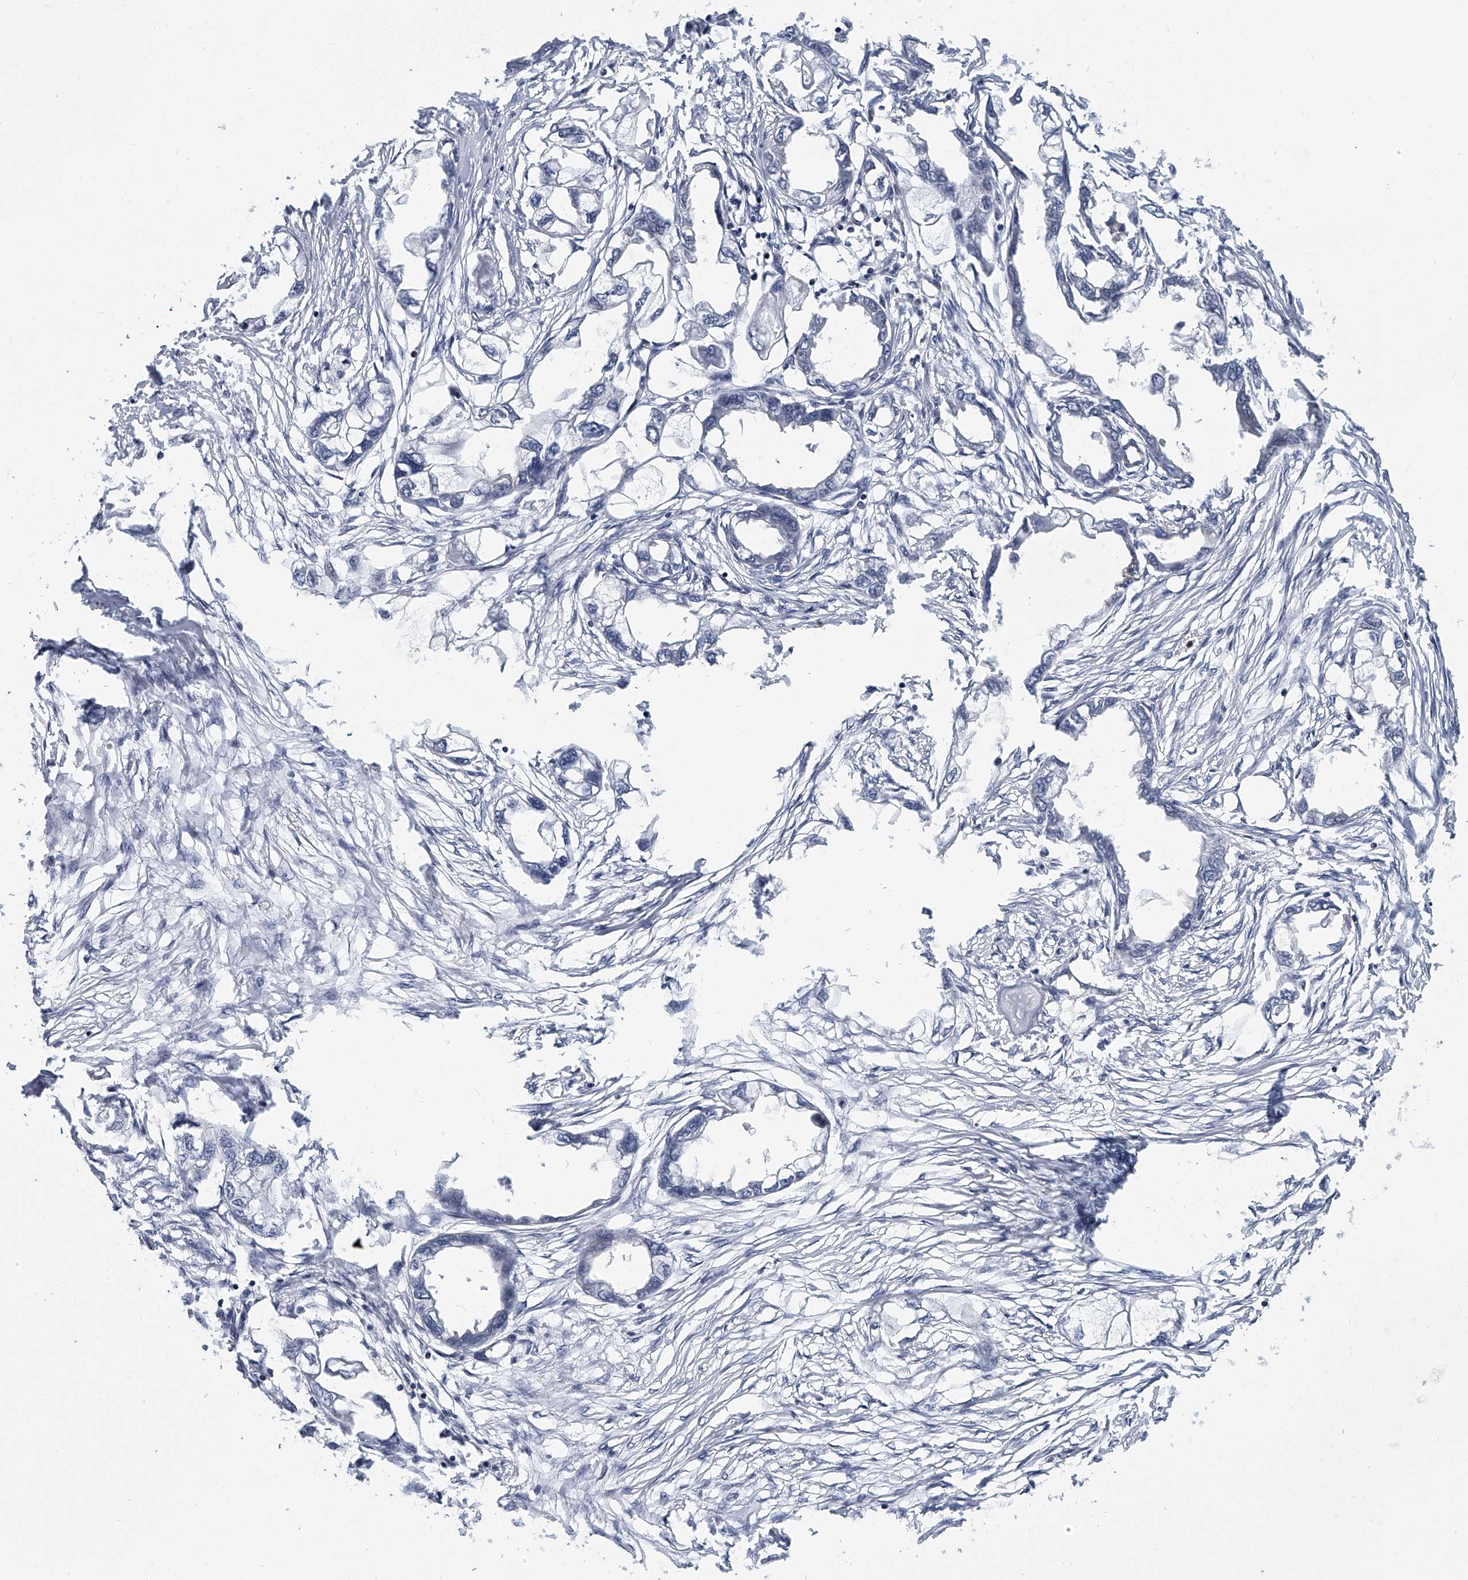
{"staining": {"intensity": "negative", "quantity": "none", "location": "none"}, "tissue": "endometrial cancer", "cell_type": "Tumor cells", "image_type": "cancer", "snomed": [{"axis": "morphology", "description": "Adenocarcinoma, NOS"}, {"axis": "morphology", "description": "Adenocarcinoma, metastatic, NOS"}, {"axis": "topography", "description": "Adipose tissue"}, {"axis": "topography", "description": "Endometrium"}], "caption": "Endometrial cancer (metastatic adenocarcinoma) stained for a protein using immunohistochemistry exhibits no staining tumor cells.", "gene": "KIRREL1", "patient": {"sex": "female", "age": 67}}